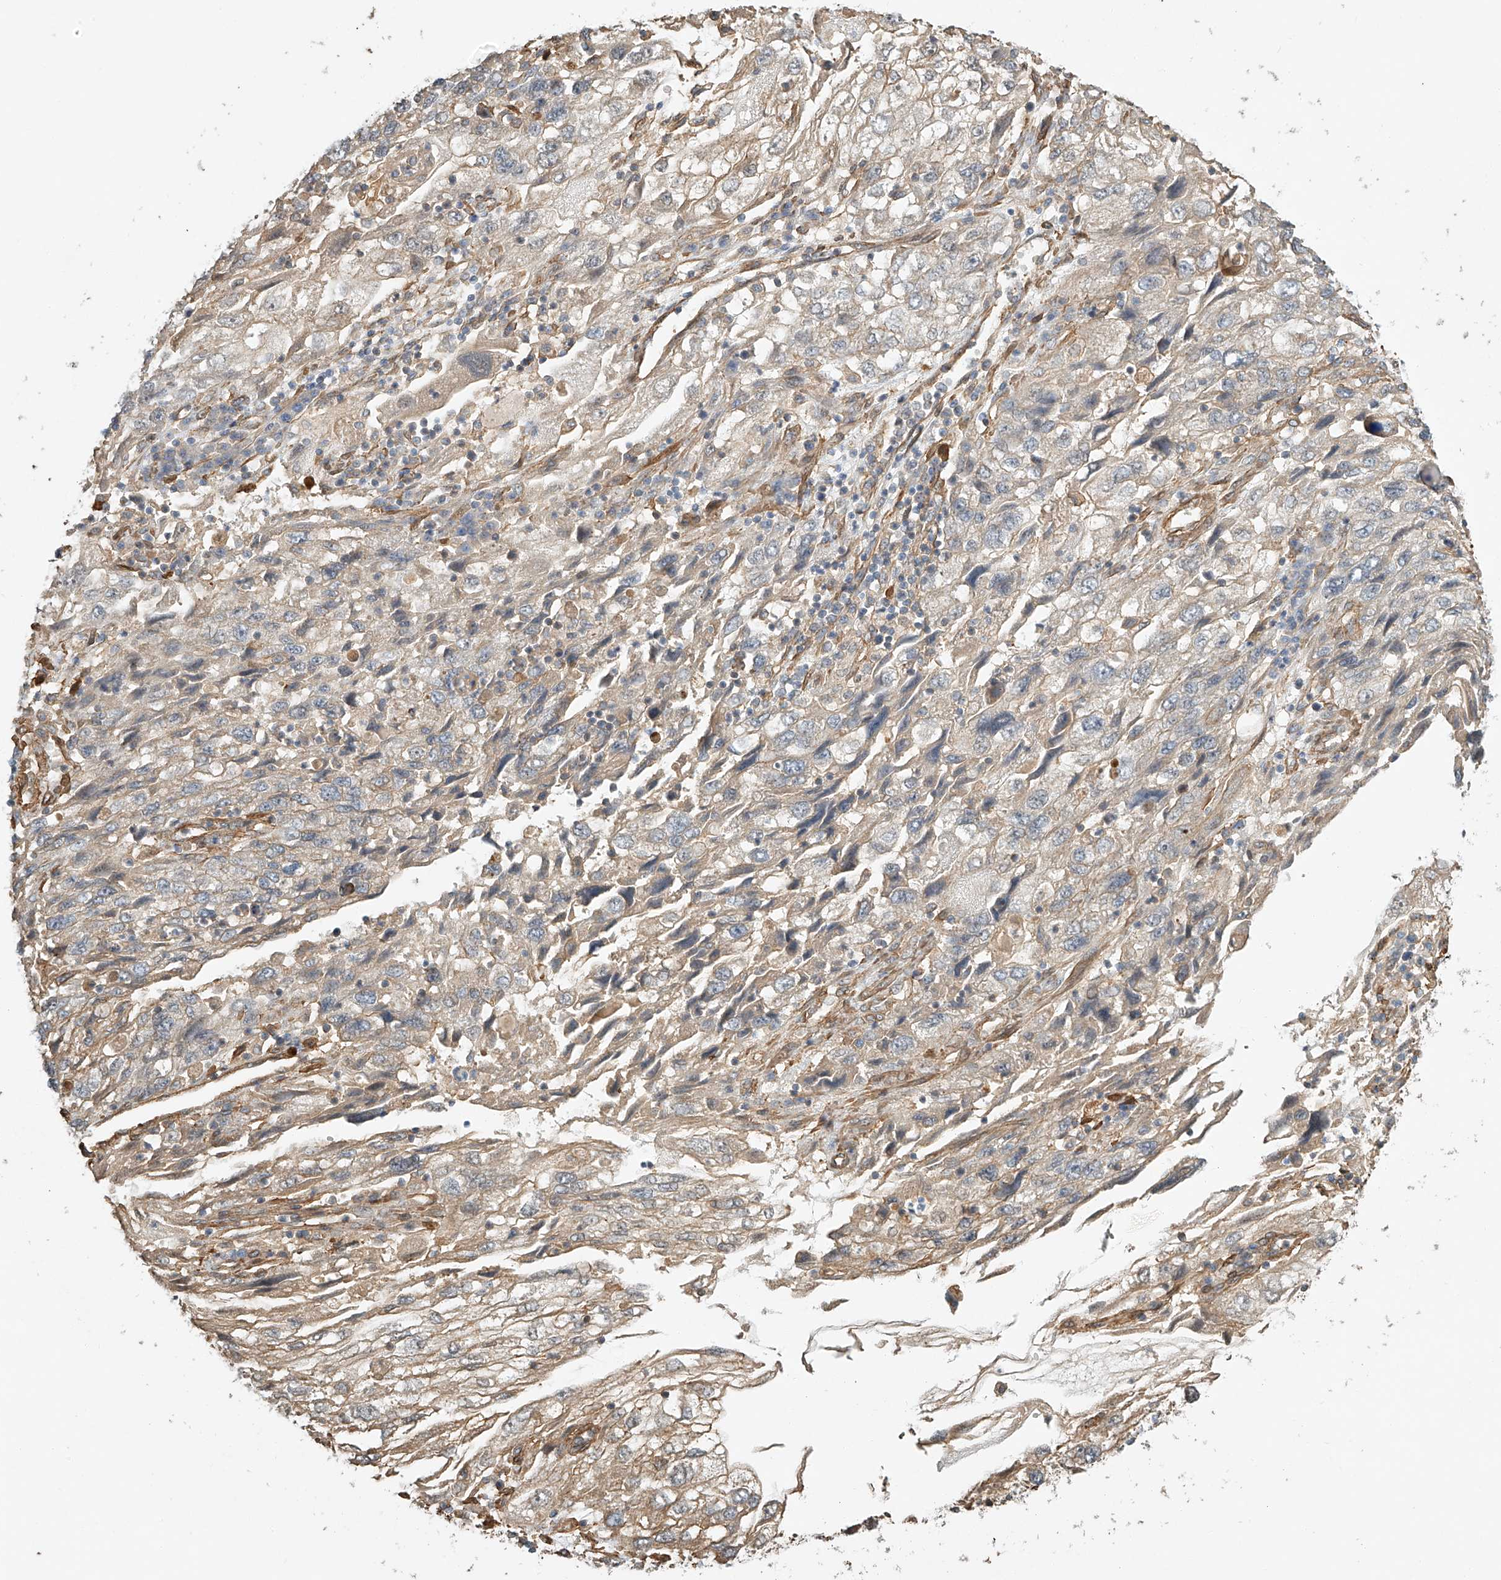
{"staining": {"intensity": "weak", "quantity": "25%-75%", "location": "cytoplasmic/membranous"}, "tissue": "endometrial cancer", "cell_type": "Tumor cells", "image_type": "cancer", "snomed": [{"axis": "morphology", "description": "Adenocarcinoma, NOS"}, {"axis": "topography", "description": "Endometrium"}], "caption": "There is low levels of weak cytoplasmic/membranous positivity in tumor cells of adenocarcinoma (endometrial), as demonstrated by immunohistochemical staining (brown color).", "gene": "CSMD3", "patient": {"sex": "female", "age": 49}}